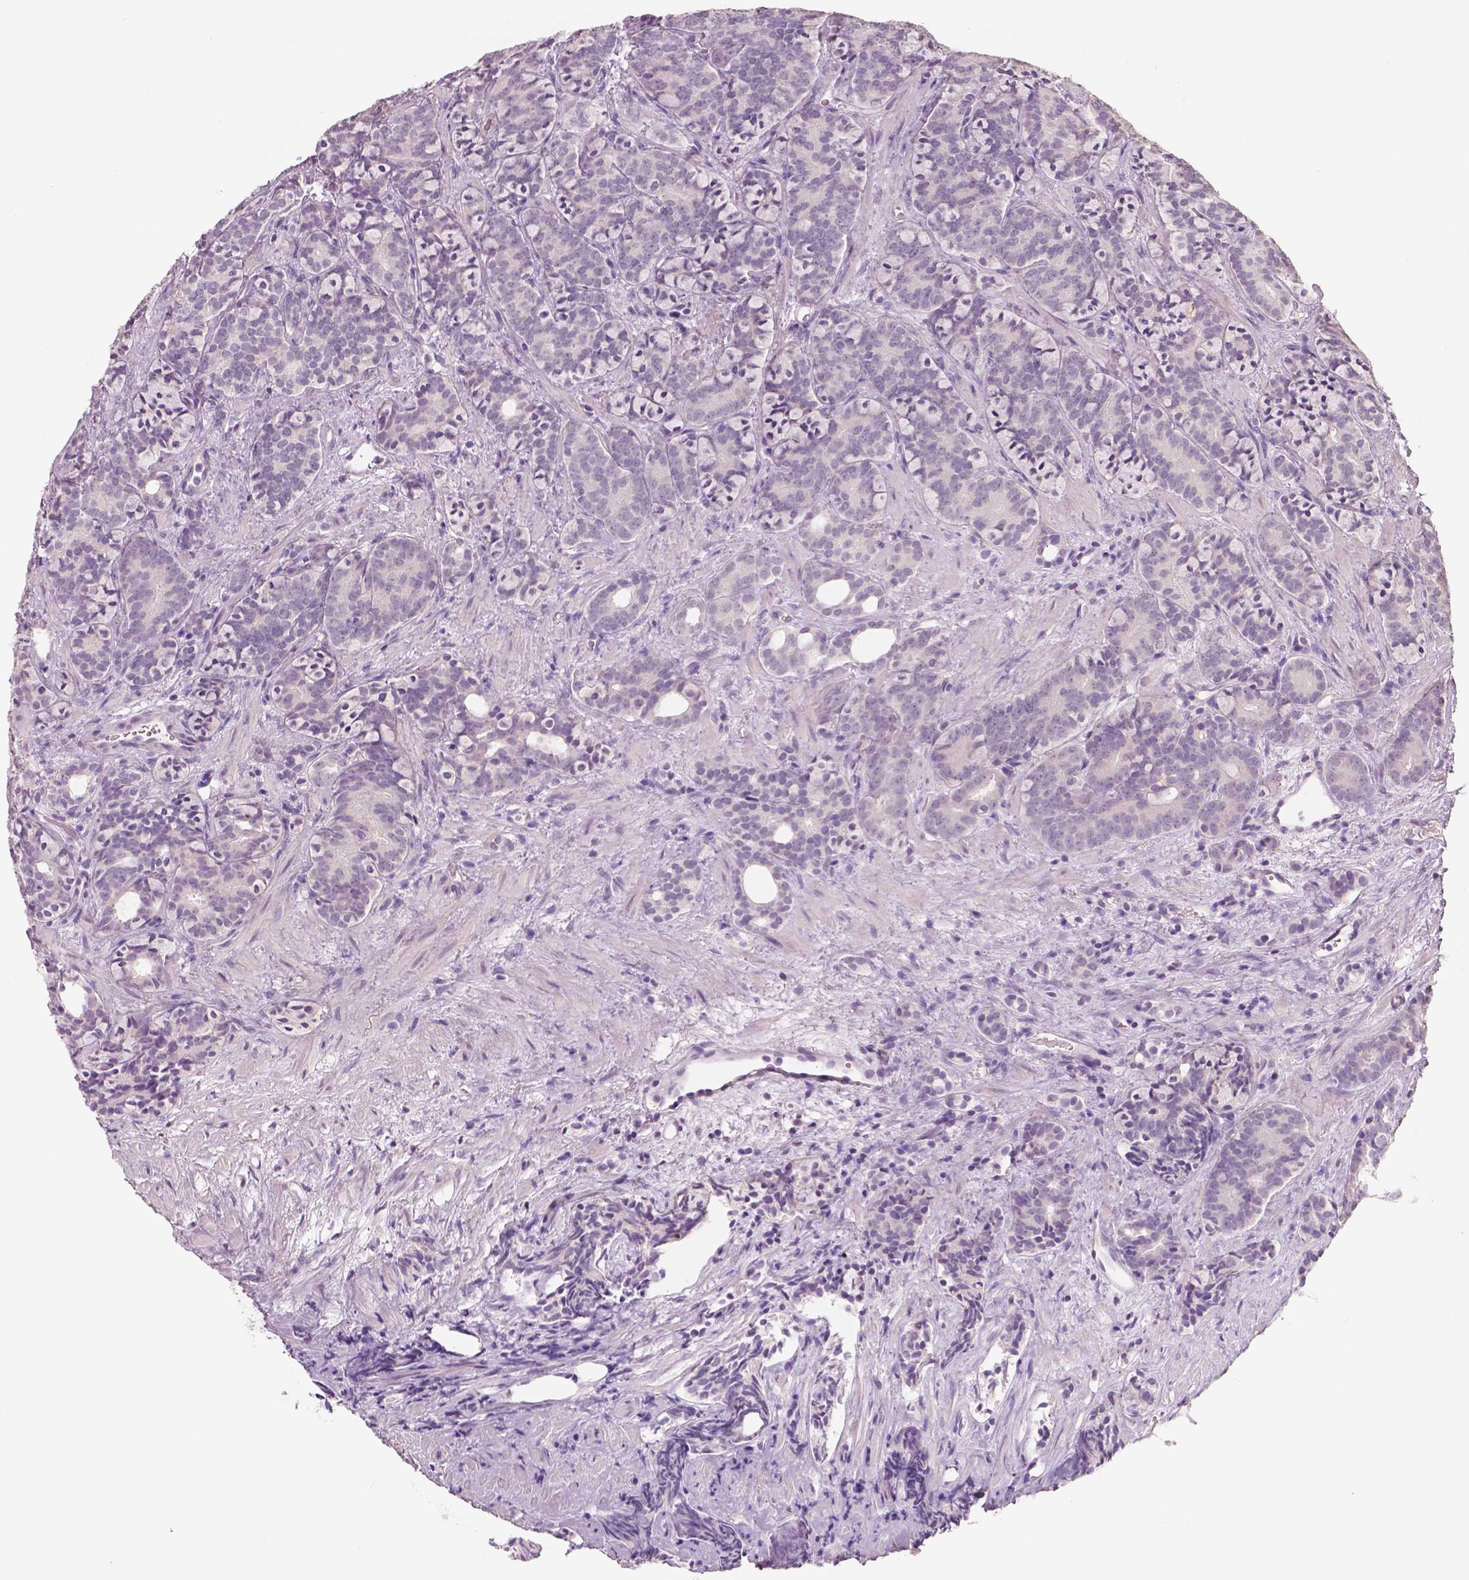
{"staining": {"intensity": "negative", "quantity": "none", "location": "none"}, "tissue": "prostate cancer", "cell_type": "Tumor cells", "image_type": "cancer", "snomed": [{"axis": "morphology", "description": "Adenocarcinoma, High grade"}, {"axis": "topography", "description": "Prostate"}], "caption": "Immunohistochemistry micrograph of neoplastic tissue: human prostate cancer (high-grade adenocarcinoma) stained with DAB (3,3'-diaminobenzidine) exhibits no significant protein staining in tumor cells. (DAB immunohistochemistry (IHC) visualized using brightfield microscopy, high magnification).", "gene": "NECAB1", "patient": {"sex": "male", "age": 84}}